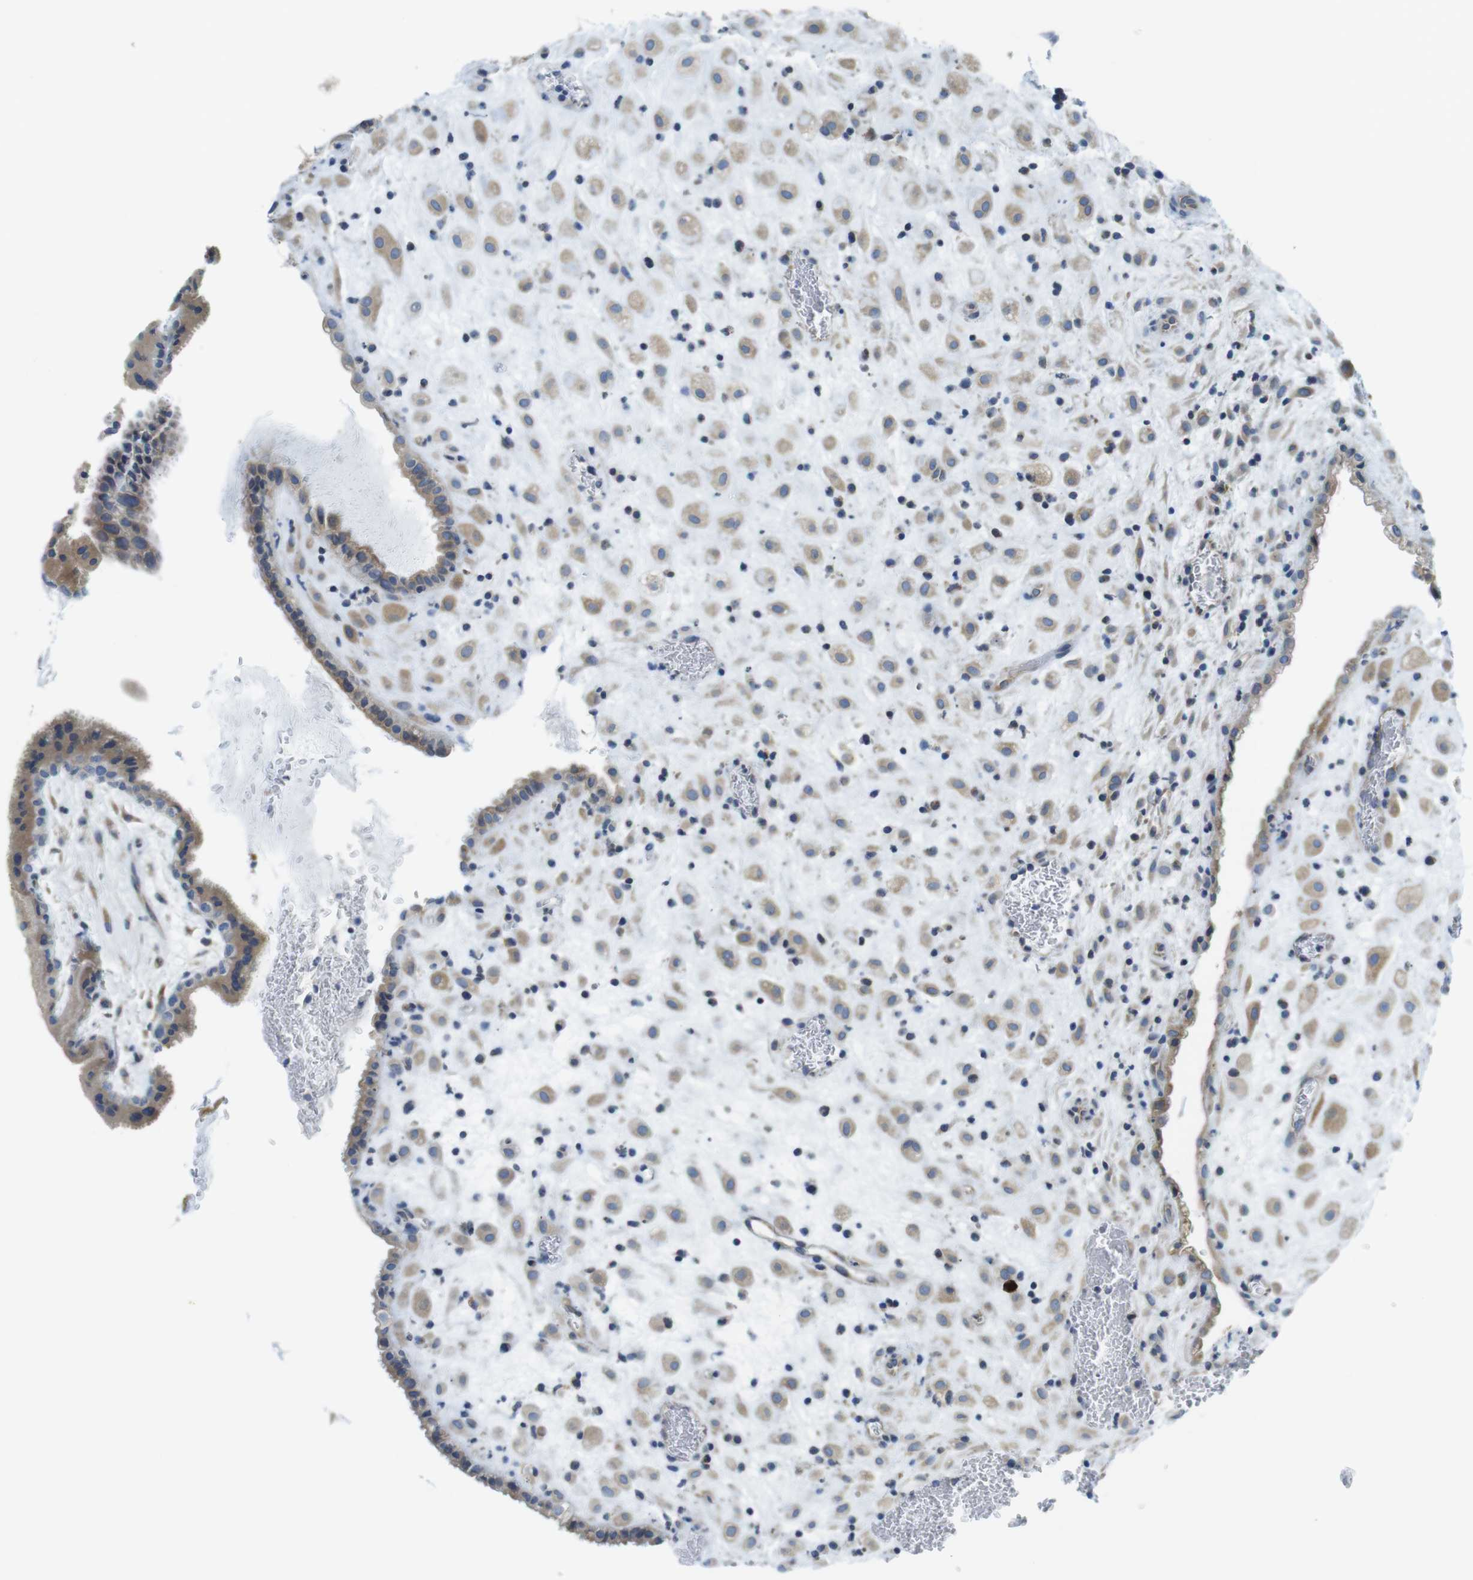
{"staining": {"intensity": "weak", "quantity": "25%-75%", "location": "cytoplasmic/membranous"}, "tissue": "placenta", "cell_type": "Decidual cells", "image_type": "normal", "snomed": [{"axis": "morphology", "description": "Normal tissue, NOS"}, {"axis": "topography", "description": "Placenta"}], "caption": "DAB immunohistochemical staining of normal placenta demonstrates weak cytoplasmic/membranous protein expression in approximately 25%-75% of decidual cells.", "gene": "CLPTM1L", "patient": {"sex": "female", "age": 35}}